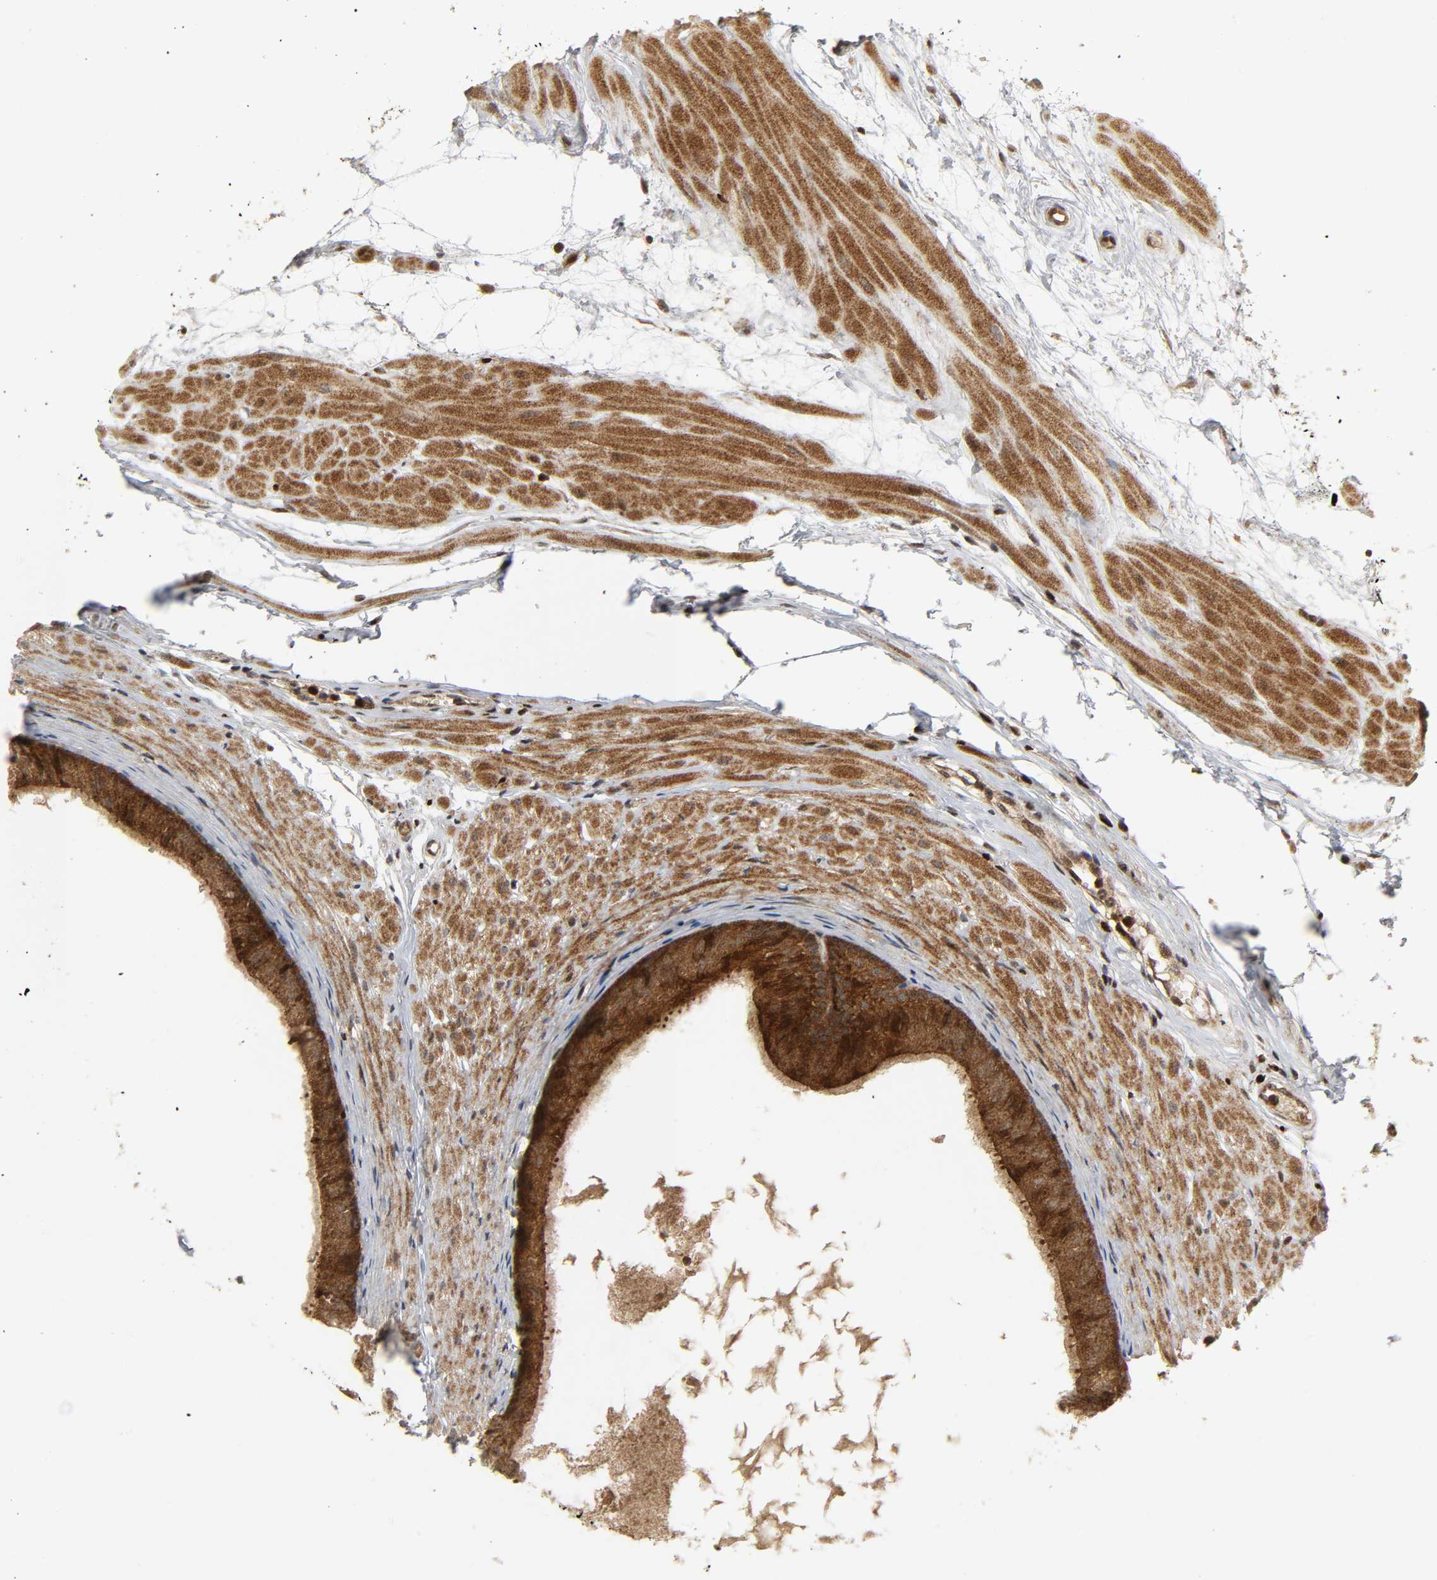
{"staining": {"intensity": "strong", "quantity": ">75%", "location": "cytoplasmic/membranous"}, "tissue": "epididymis", "cell_type": "Glandular cells", "image_type": "normal", "snomed": [{"axis": "morphology", "description": "Normal tissue, NOS"}, {"axis": "morphology", "description": "Atrophy, NOS"}, {"axis": "topography", "description": "Testis"}, {"axis": "topography", "description": "Epididymis"}], "caption": "Immunohistochemistry (IHC) staining of unremarkable epididymis, which exhibits high levels of strong cytoplasmic/membranous expression in about >75% of glandular cells indicating strong cytoplasmic/membranous protein positivity. The staining was performed using DAB (brown) for protein detection and nuclei were counterstained in hematoxylin (blue).", "gene": "CHUK", "patient": {"sex": "male", "age": 18}}